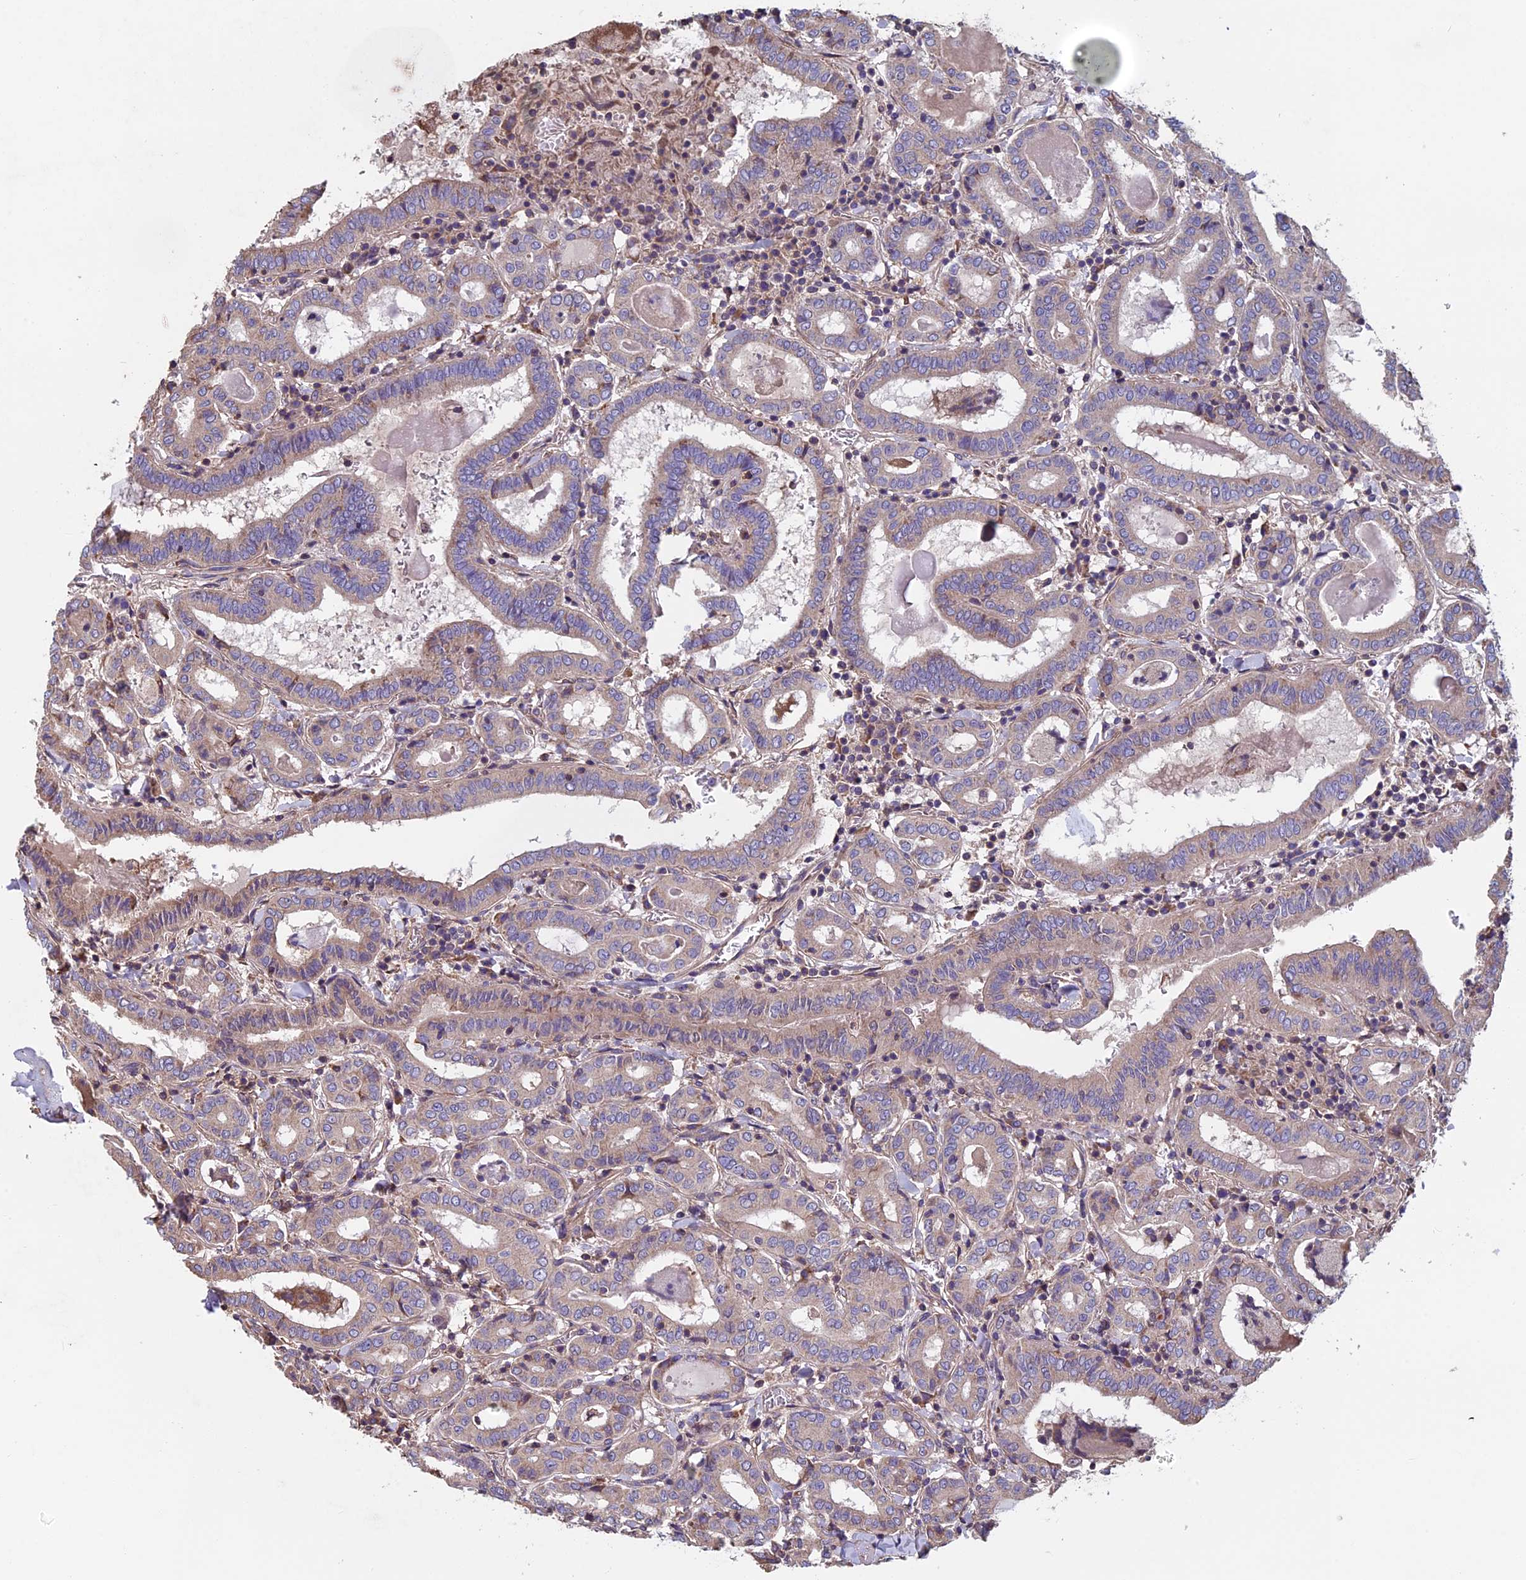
{"staining": {"intensity": "weak", "quantity": "<25%", "location": "cytoplasmic/membranous"}, "tissue": "thyroid cancer", "cell_type": "Tumor cells", "image_type": "cancer", "snomed": [{"axis": "morphology", "description": "Papillary adenocarcinoma, NOS"}, {"axis": "topography", "description": "Thyroid gland"}], "caption": "Tumor cells are negative for brown protein staining in thyroid papillary adenocarcinoma. Nuclei are stained in blue.", "gene": "CCDC153", "patient": {"sex": "female", "age": 72}}